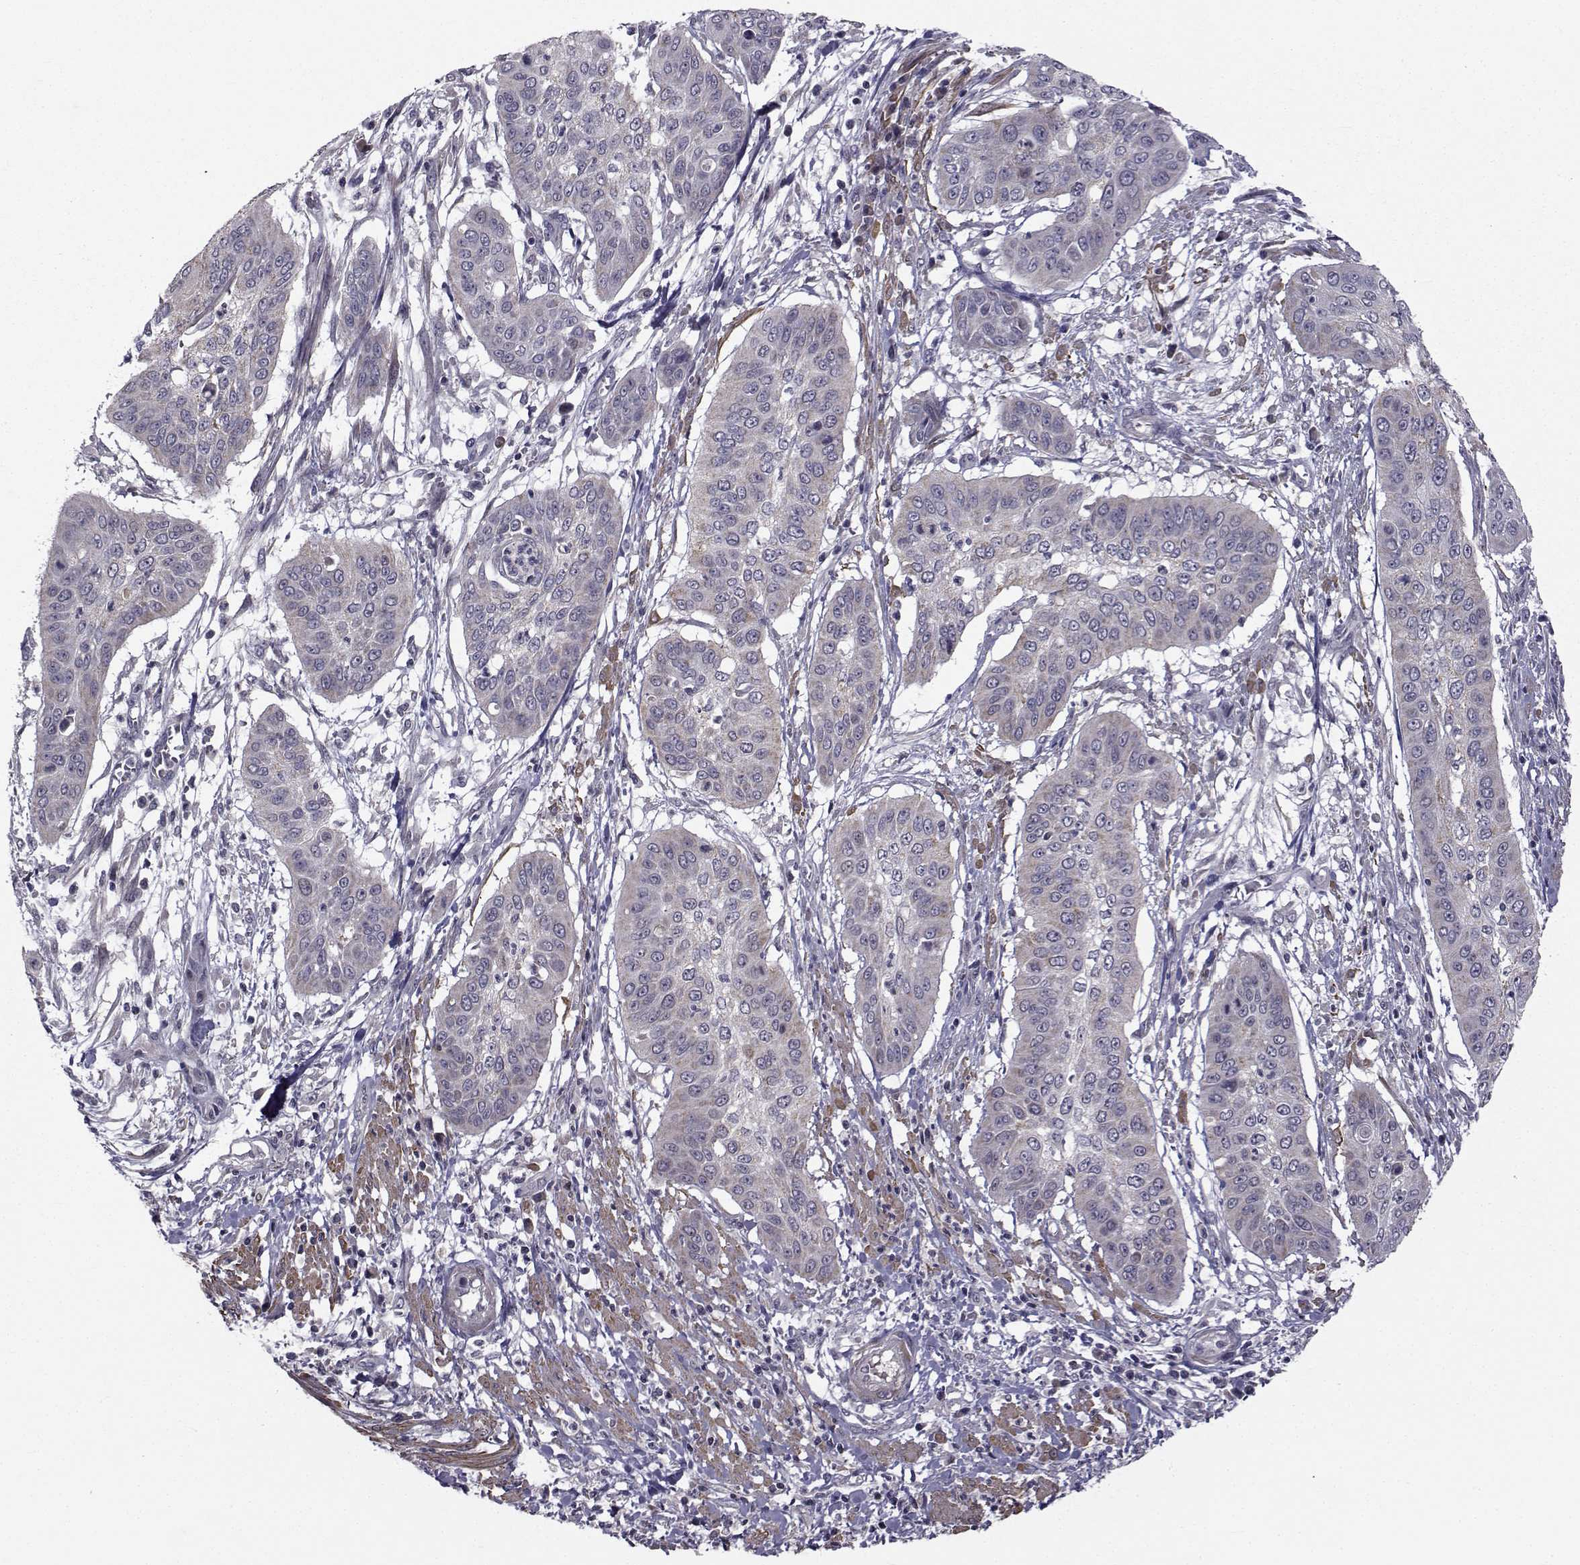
{"staining": {"intensity": "negative", "quantity": "none", "location": "none"}, "tissue": "cervical cancer", "cell_type": "Tumor cells", "image_type": "cancer", "snomed": [{"axis": "morphology", "description": "Squamous cell carcinoma, NOS"}, {"axis": "topography", "description": "Cervix"}], "caption": "Immunohistochemistry (IHC) histopathology image of neoplastic tissue: human cervical cancer (squamous cell carcinoma) stained with DAB (3,3'-diaminobenzidine) exhibits no significant protein staining in tumor cells.", "gene": "FDXR", "patient": {"sex": "female", "age": 39}}